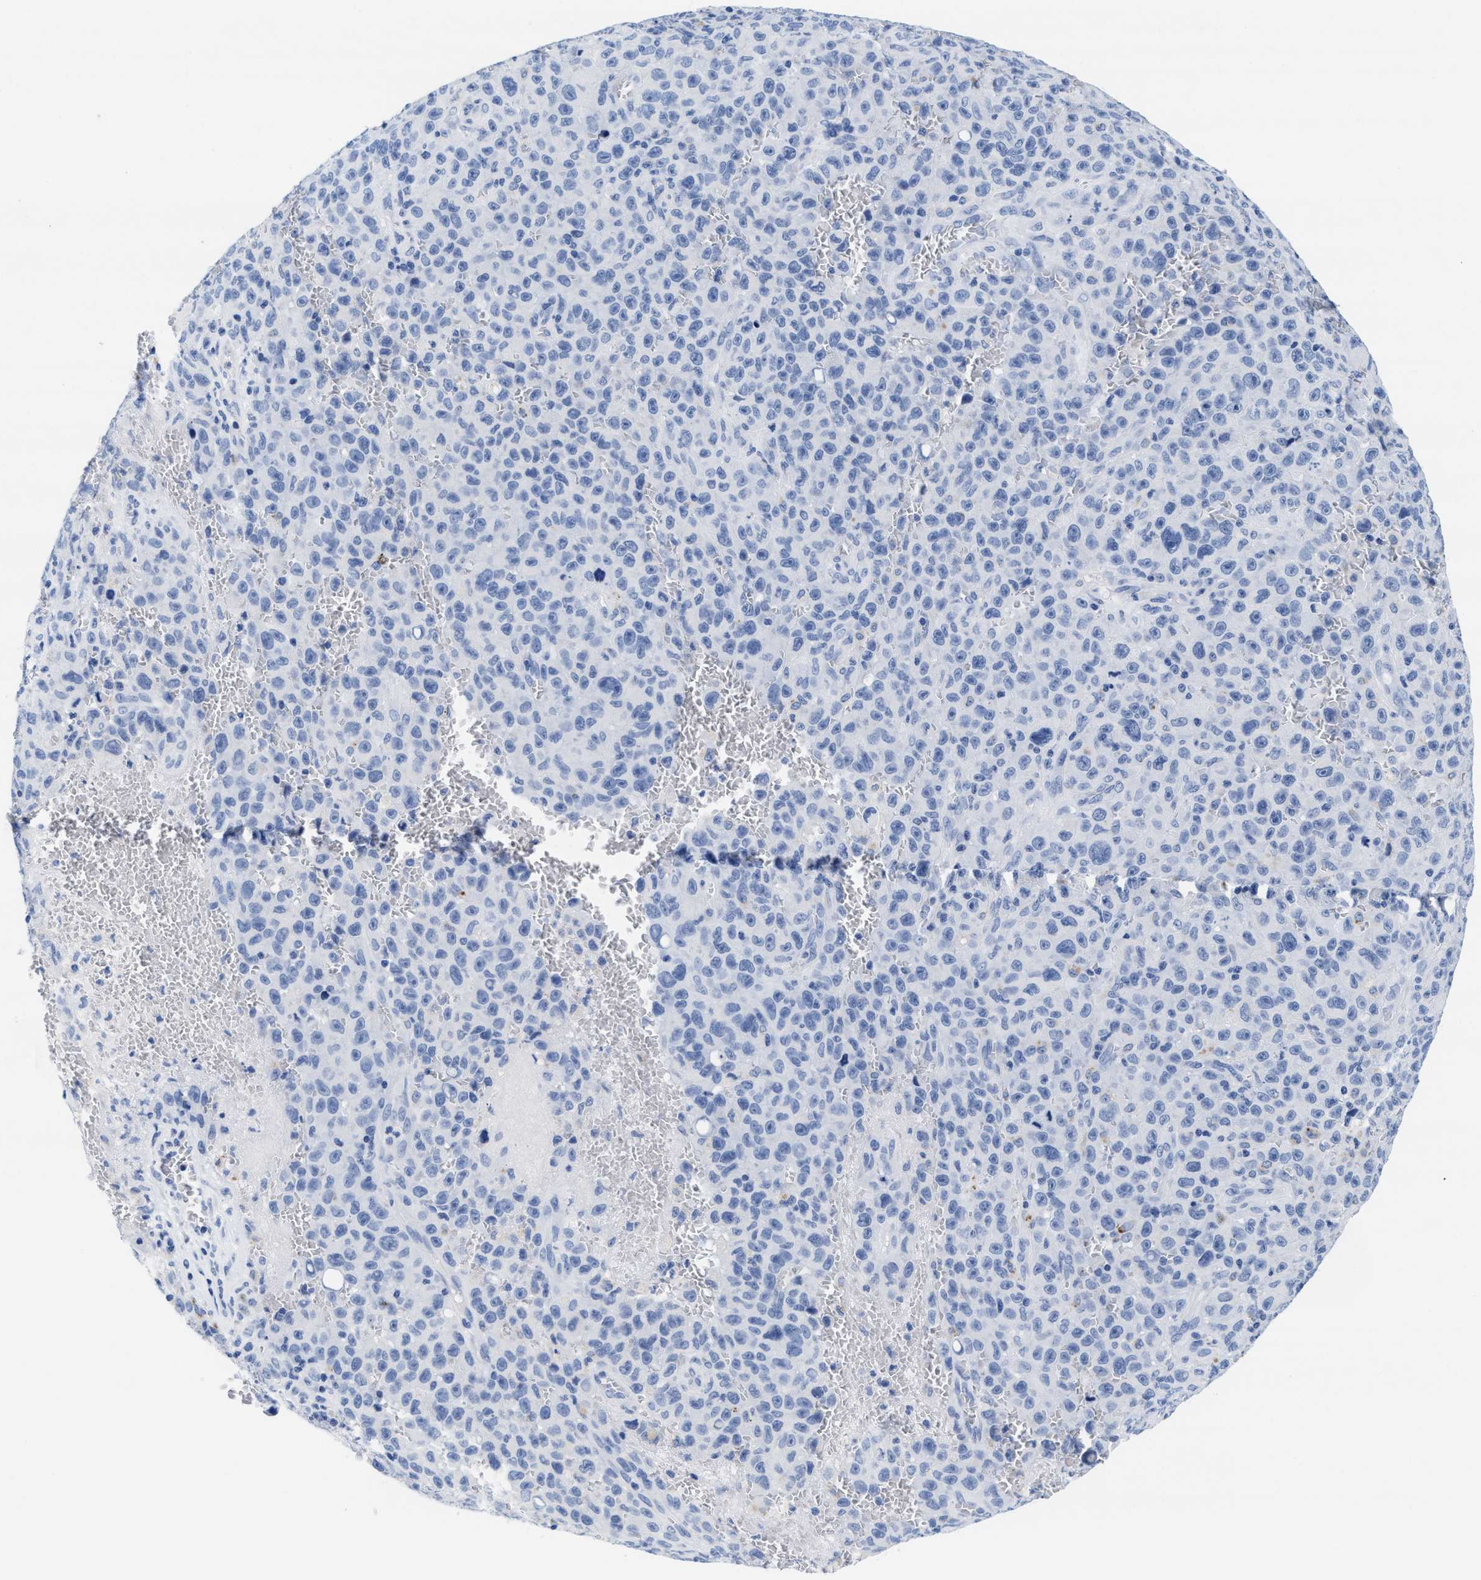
{"staining": {"intensity": "negative", "quantity": "none", "location": "none"}, "tissue": "melanoma", "cell_type": "Tumor cells", "image_type": "cancer", "snomed": [{"axis": "morphology", "description": "Malignant melanoma, NOS"}, {"axis": "topography", "description": "Skin"}], "caption": "There is no significant positivity in tumor cells of malignant melanoma.", "gene": "TTC3", "patient": {"sex": "female", "age": 82}}